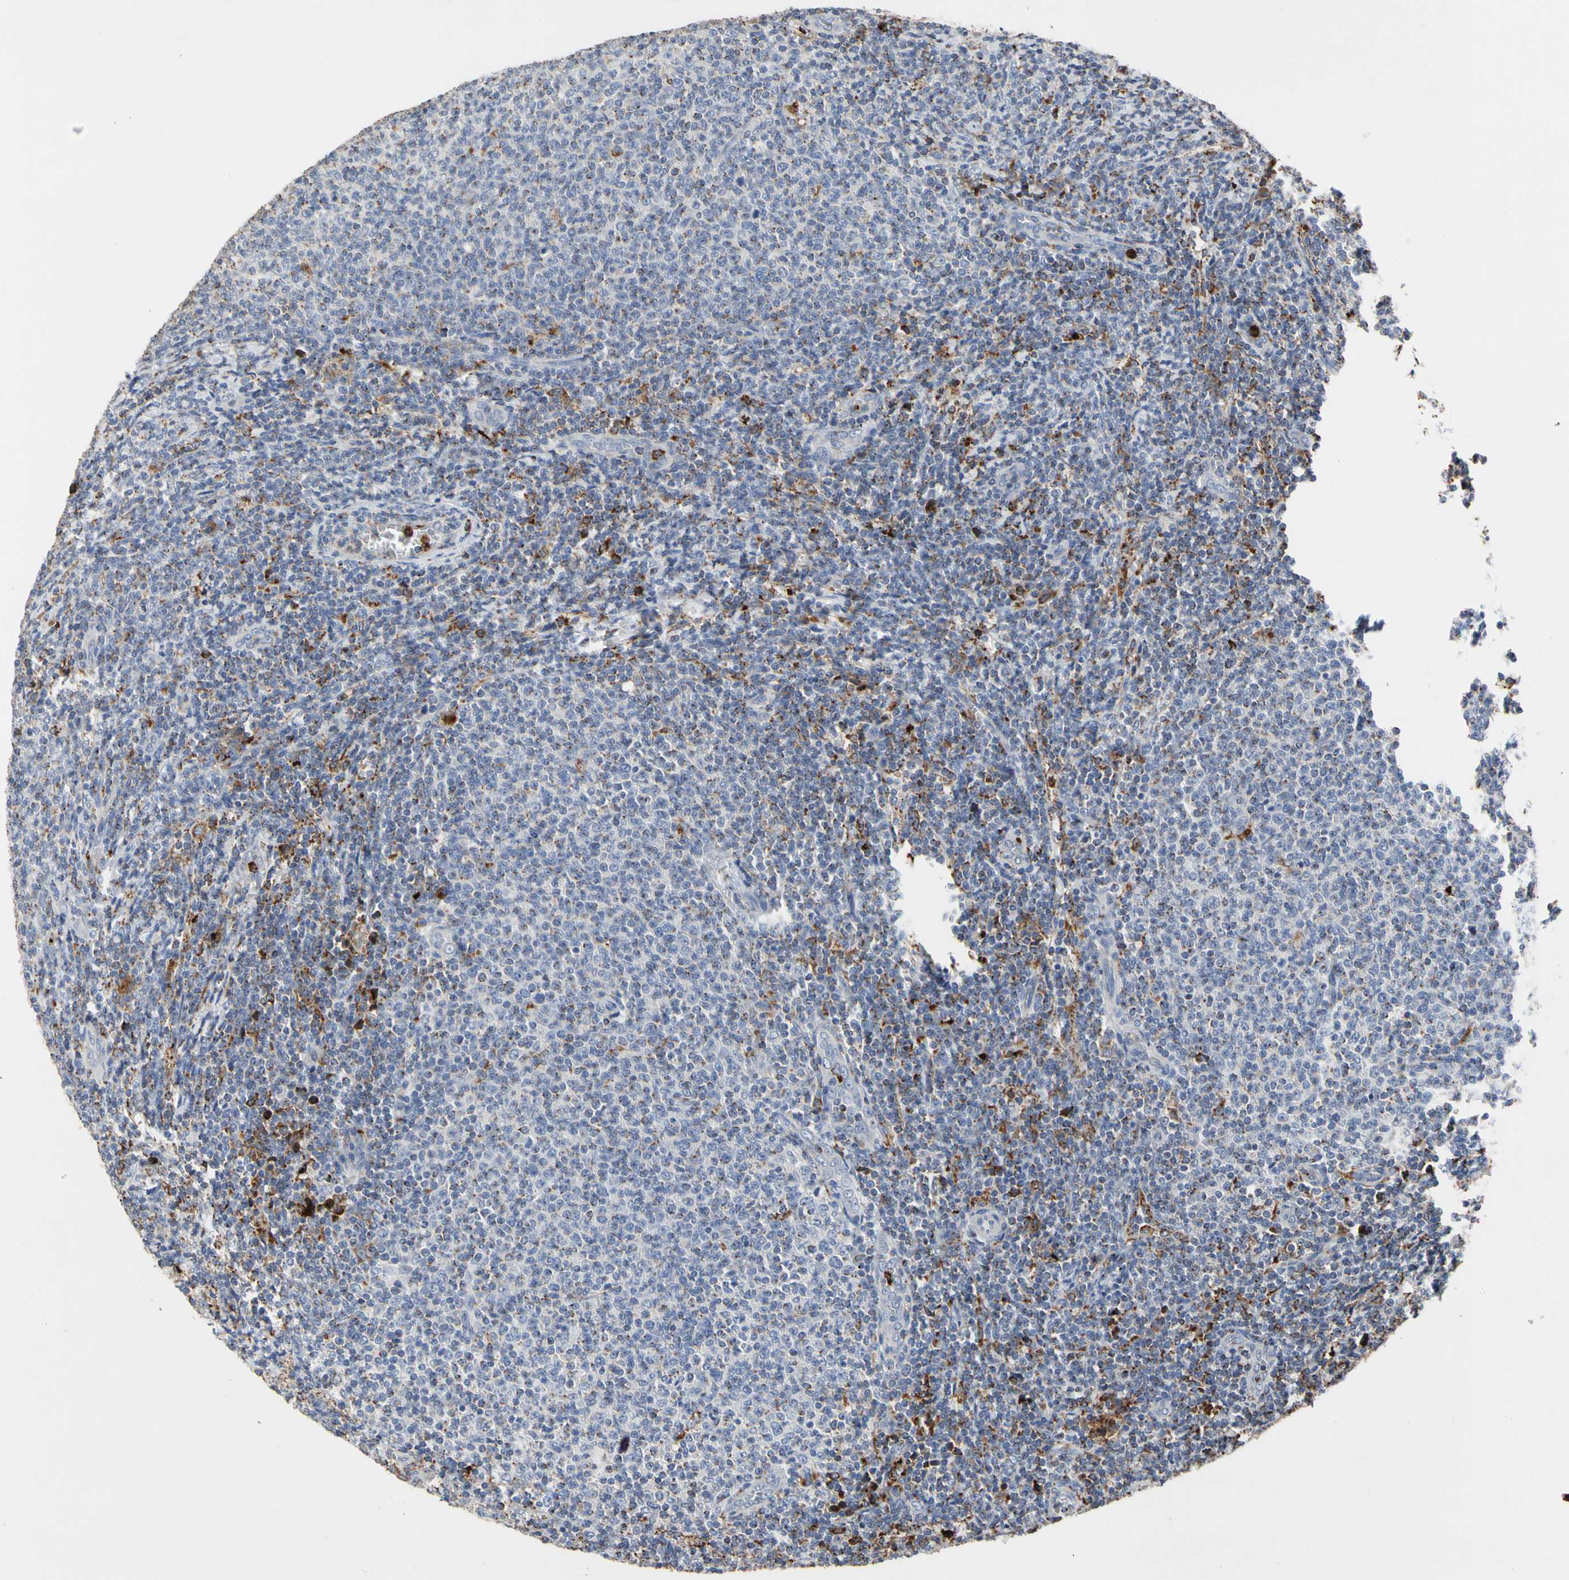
{"staining": {"intensity": "negative", "quantity": "none", "location": "none"}, "tissue": "lymphoma", "cell_type": "Tumor cells", "image_type": "cancer", "snomed": [{"axis": "morphology", "description": "Malignant lymphoma, non-Hodgkin's type, Low grade"}, {"axis": "topography", "description": "Lymph node"}], "caption": "High power microscopy photomicrograph of an IHC histopathology image of lymphoma, revealing no significant positivity in tumor cells.", "gene": "ADA2", "patient": {"sex": "male", "age": 66}}